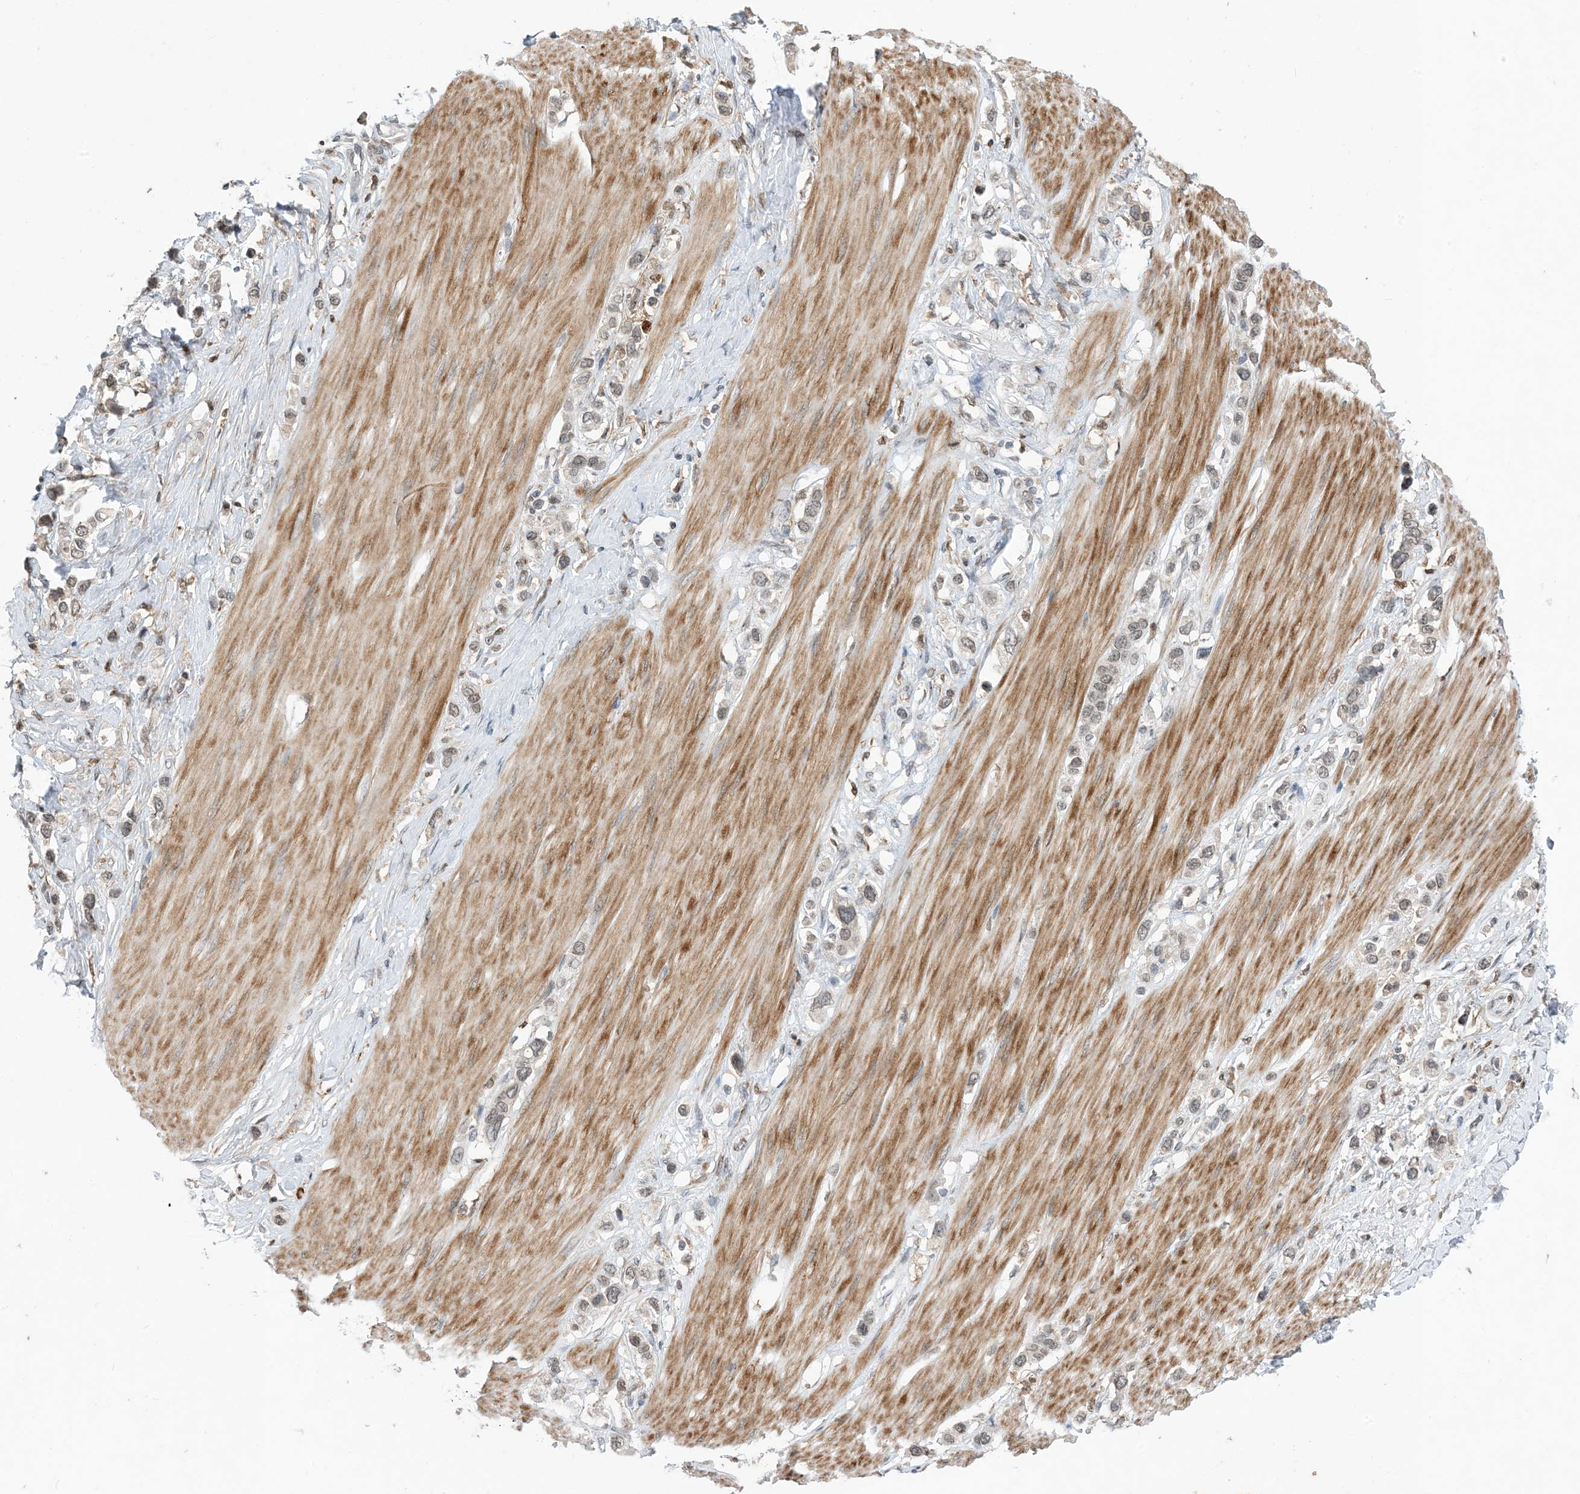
{"staining": {"intensity": "weak", "quantity": "25%-75%", "location": "nuclear"}, "tissue": "stomach cancer", "cell_type": "Tumor cells", "image_type": "cancer", "snomed": [{"axis": "morphology", "description": "Adenocarcinoma, NOS"}, {"axis": "topography", "description": "Stomach"}], "caption": "Approximately 25%-75% of tumor cells in adenocarcinoma (stomach) display weak nuclear protein expression as visualized by brown immunohistochemical staining.", "gene": "NAGK", "patient": {"sex": "female", "age": 65}}